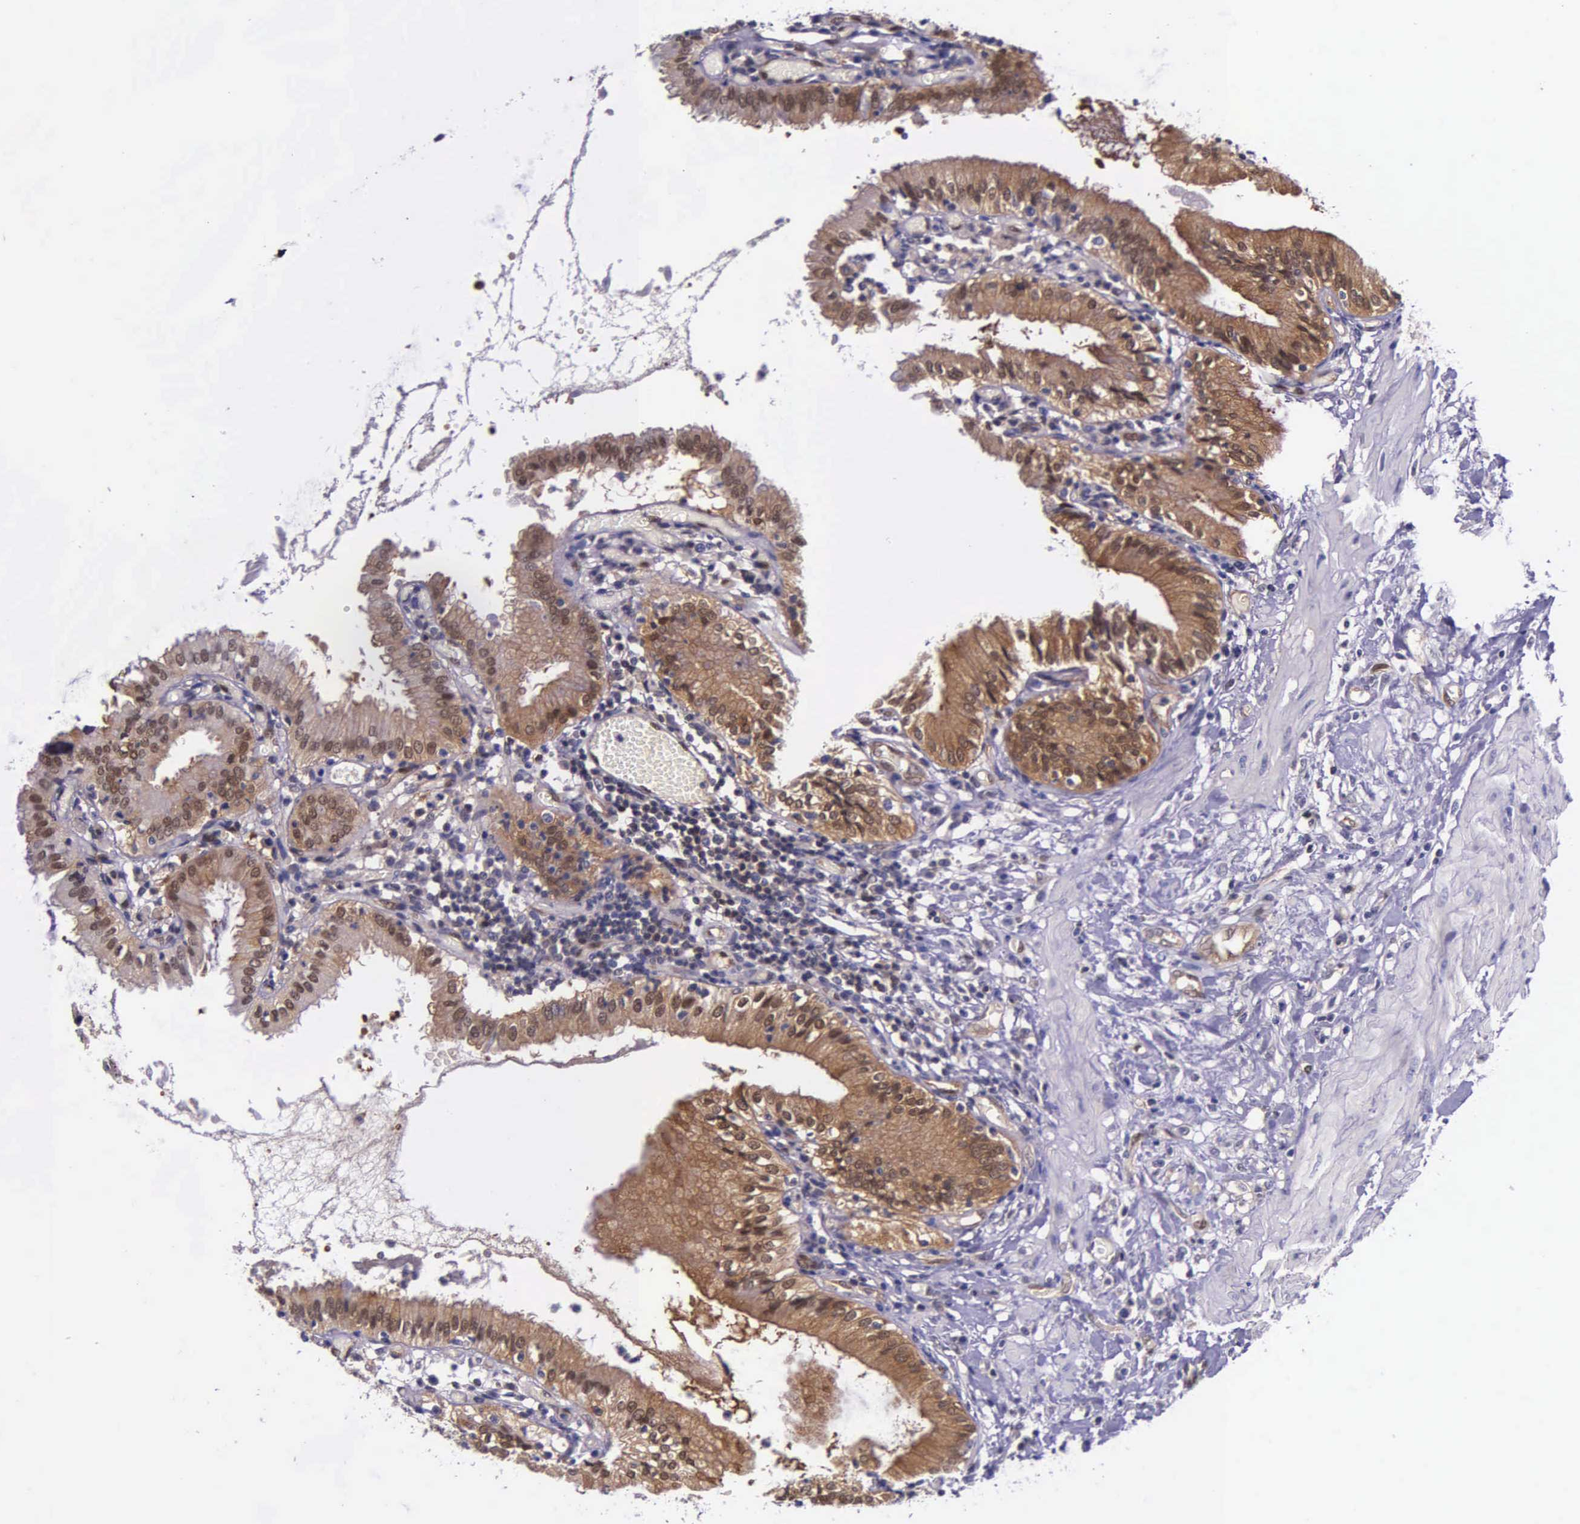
{"staining": {"intensity": "moderate", "quantity": ">75%", "location": "cytoplasmic/membranous,nuclear"}, "tissue": "gallbladder", "cell_type": "Glandular cells", "image_type": "normal", "snomed": [{"axis": "morphology", "description": "Normal tissue, NOS"}, {"axis": "topography", "description": "Gallbladder"}], "caption": "An image of gallbladder stained for a protein exhibits moderate cytoplasmic/membranous,nuclear brown staining in glandular cells.", "gene": "GMPR2", "patient": {"sex": "male", "age": 58}}